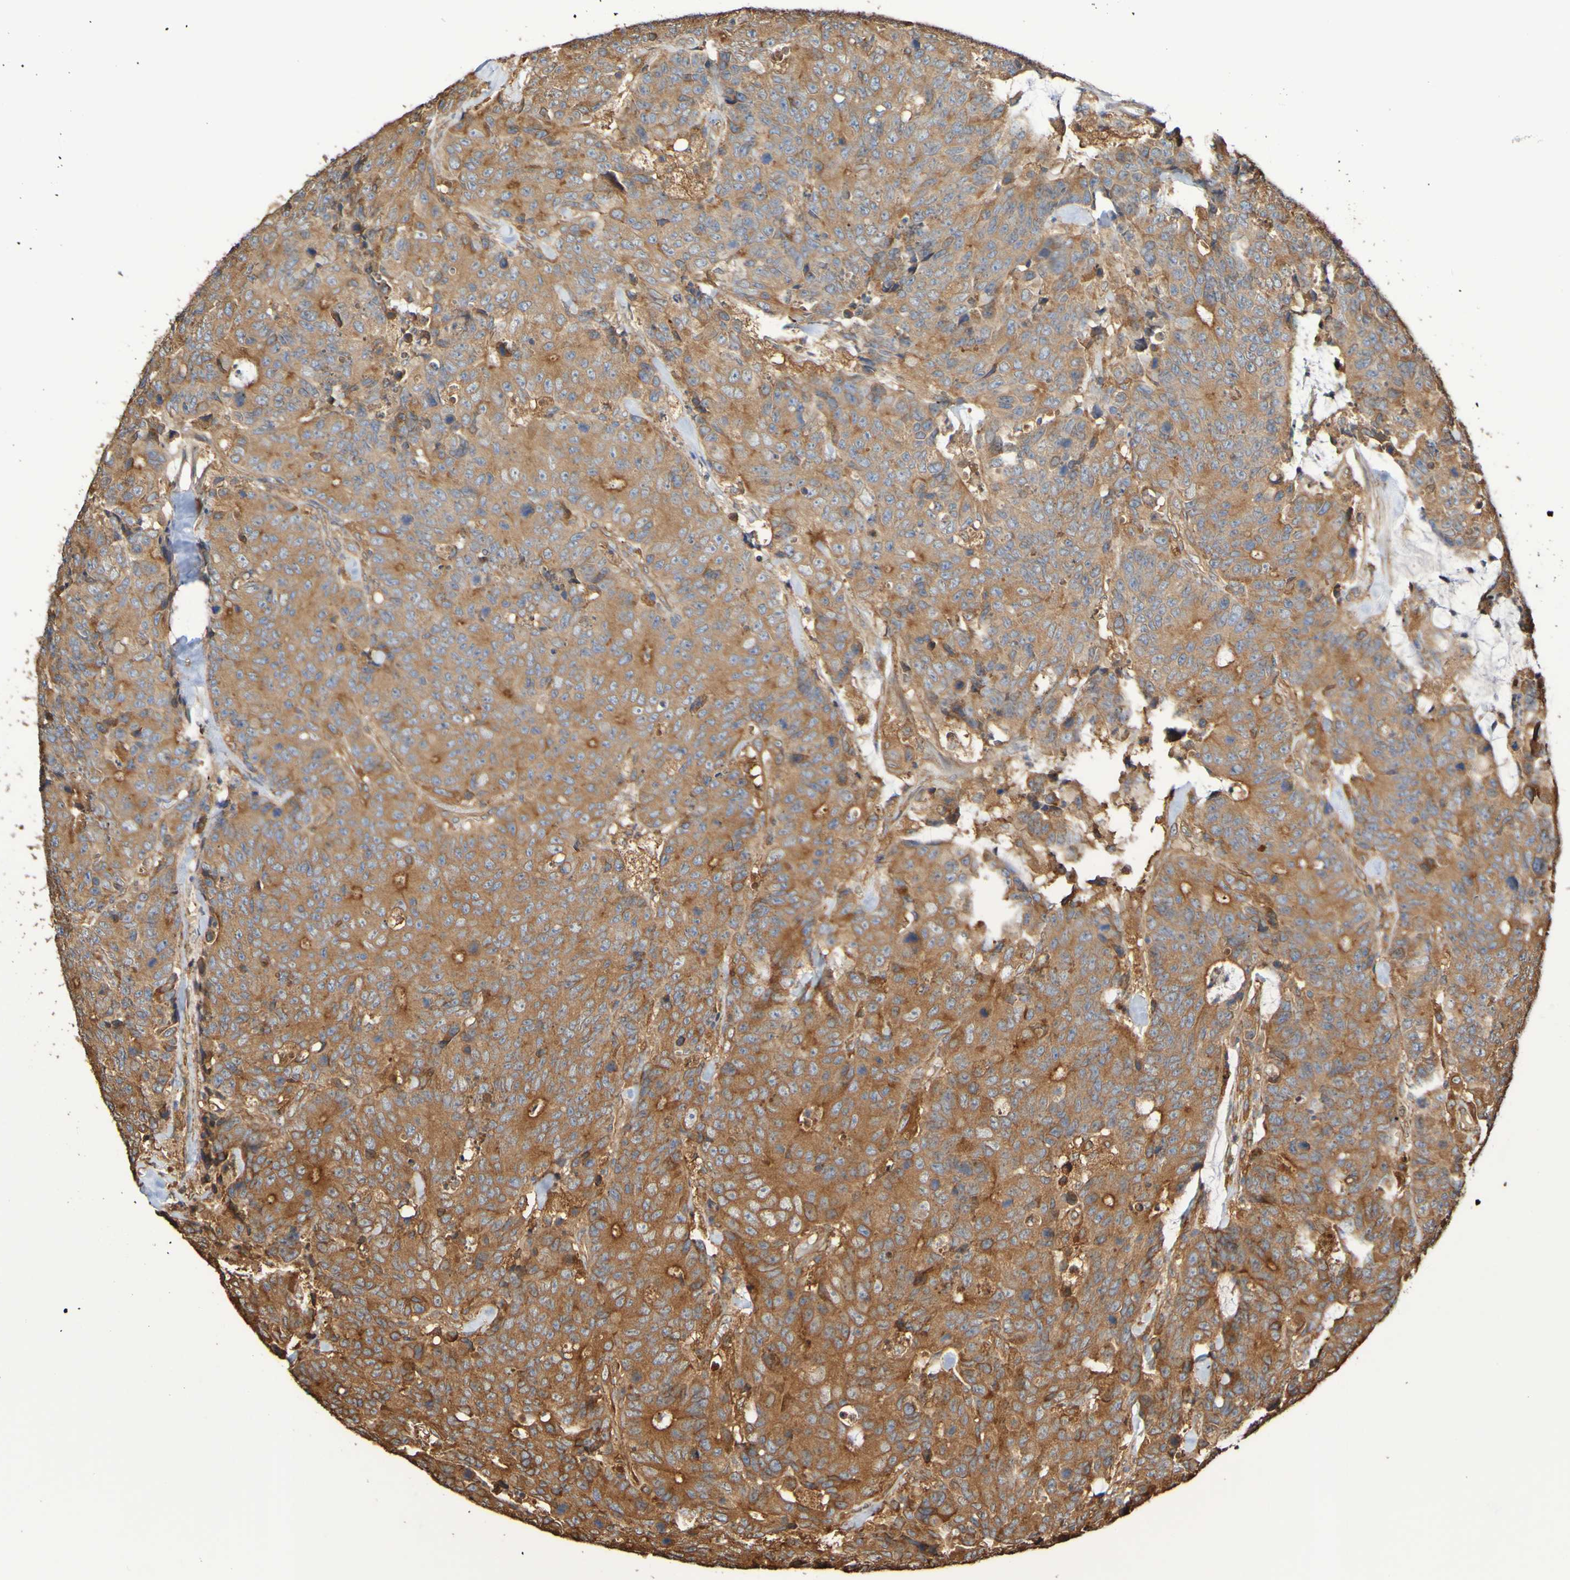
{"staining": {"intensity": "moderate", "quantity": ">75%", "location": "cytoplasmic/membranous"}, "tissue": "colorectal cancer", "cell_type": "Tumor cells", "image_type": "cancer", "snomed": [{"axis": "morphology", "description": "Adenocarcinoma, NOS"}, {"axis": "topography", "description": "Colon"}], "caption": "Moderate cytoplasmic/membranous expression for a protein is seen in approximately >75% of tumor cells of colorectal cancer using immunohistochemistry.", "gene": "RAB11A", "patient": {"sex": "female", "age": 86}}